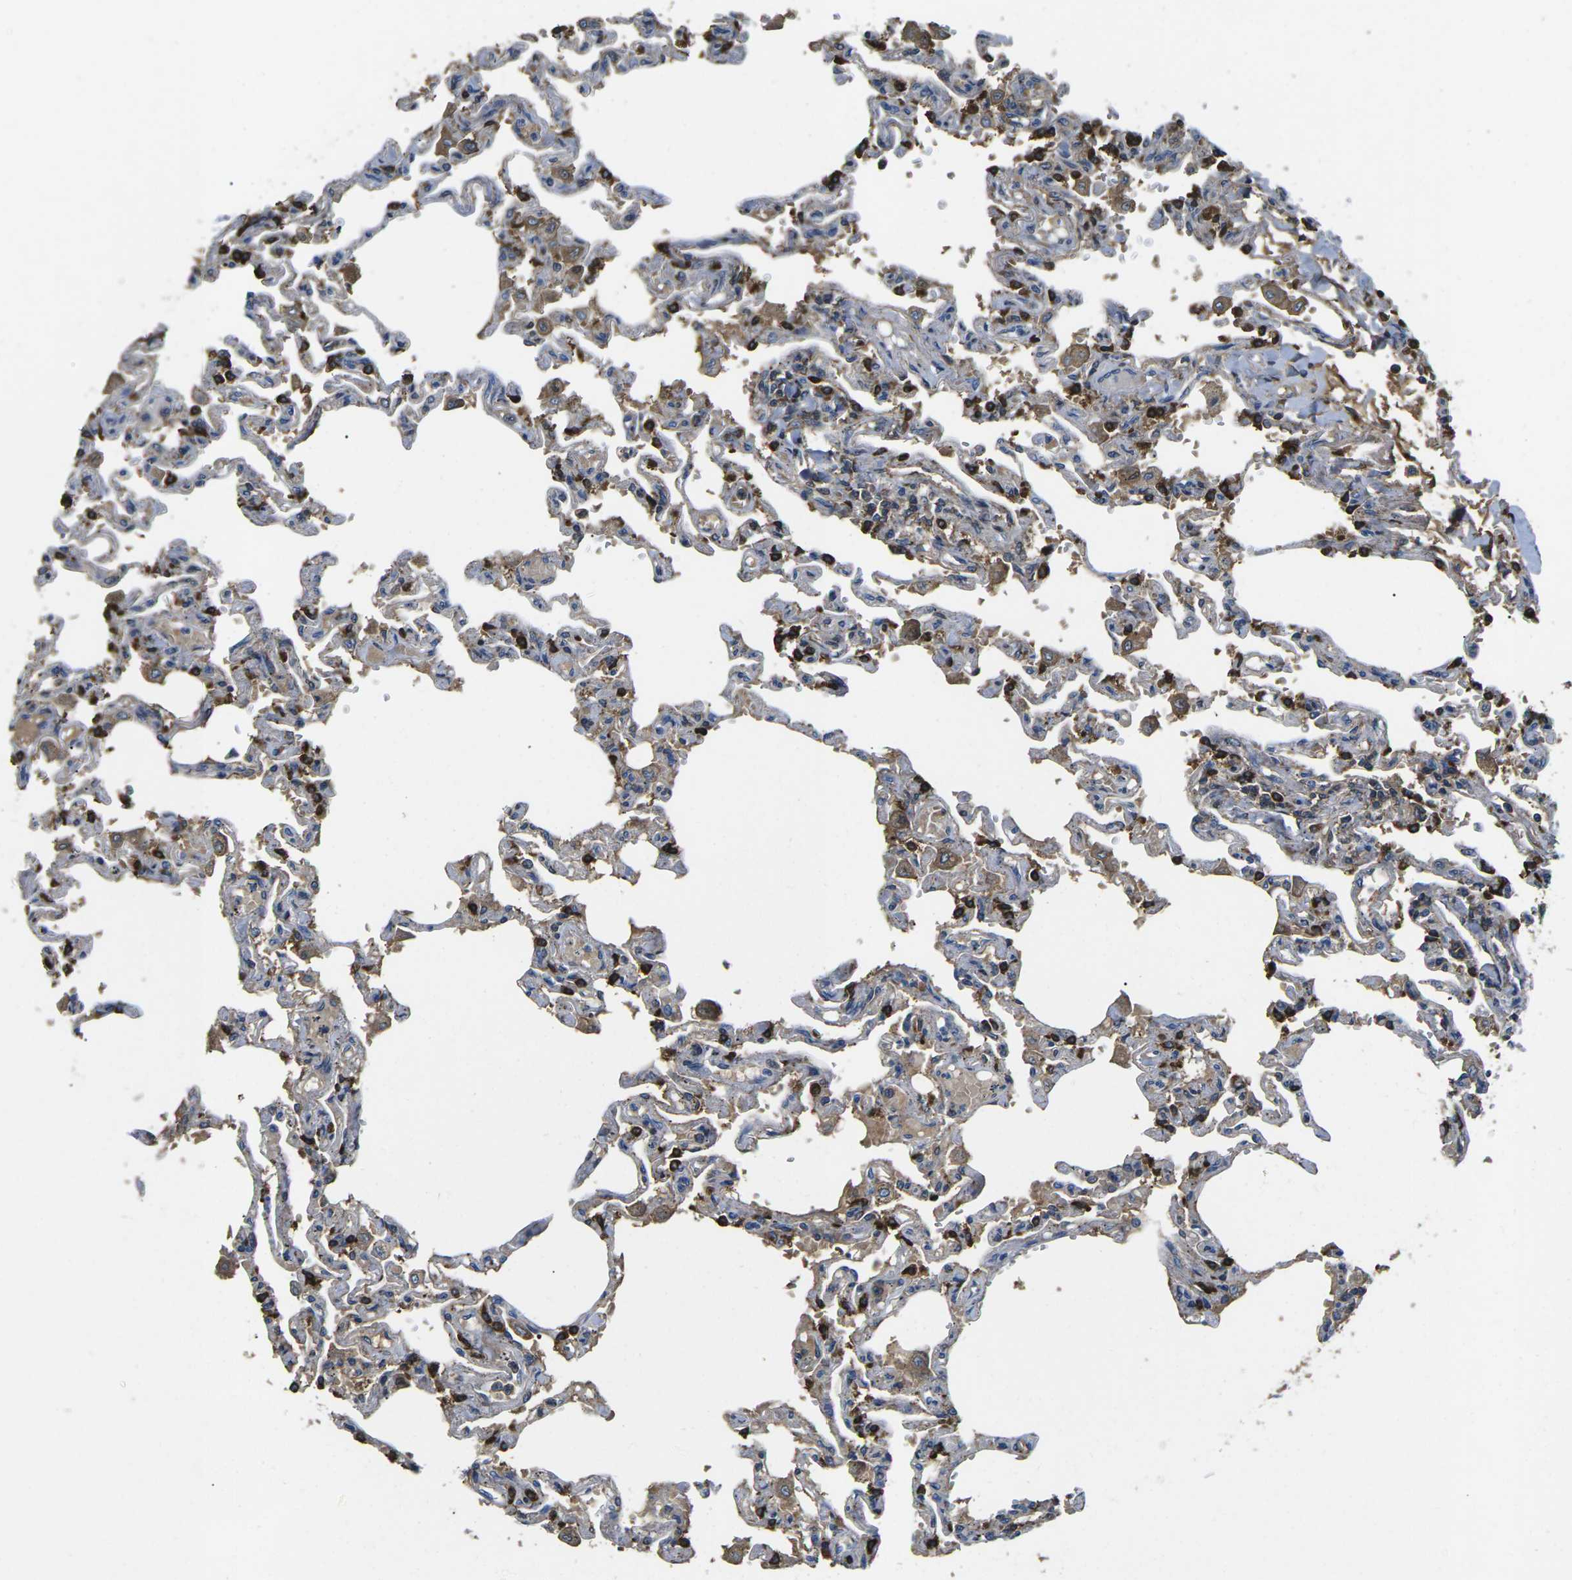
{"staining": {"intensity": "strong", "quantity": "<25%", "location": "cytoplasmic/membranous"}, "tissue": "lung", "cell_type": "Alveolar cells", "image_type": "normal", "snomed": [{"axis": "morphology", "description": "Normal tissue, NOS"}, {"axis": "topography", "description": "Lung"}], "caption": "Immunohistochemical staining of unremarkable human lung displays <25% levels of strong cytoplasmic/membranous protein positivity in about <25% of alveolar cells. (DAB = brown stain, brightfield microscopy at high magnification).", "gene": "PDZD8", "patient": {"sex": "male", "age": 21}}